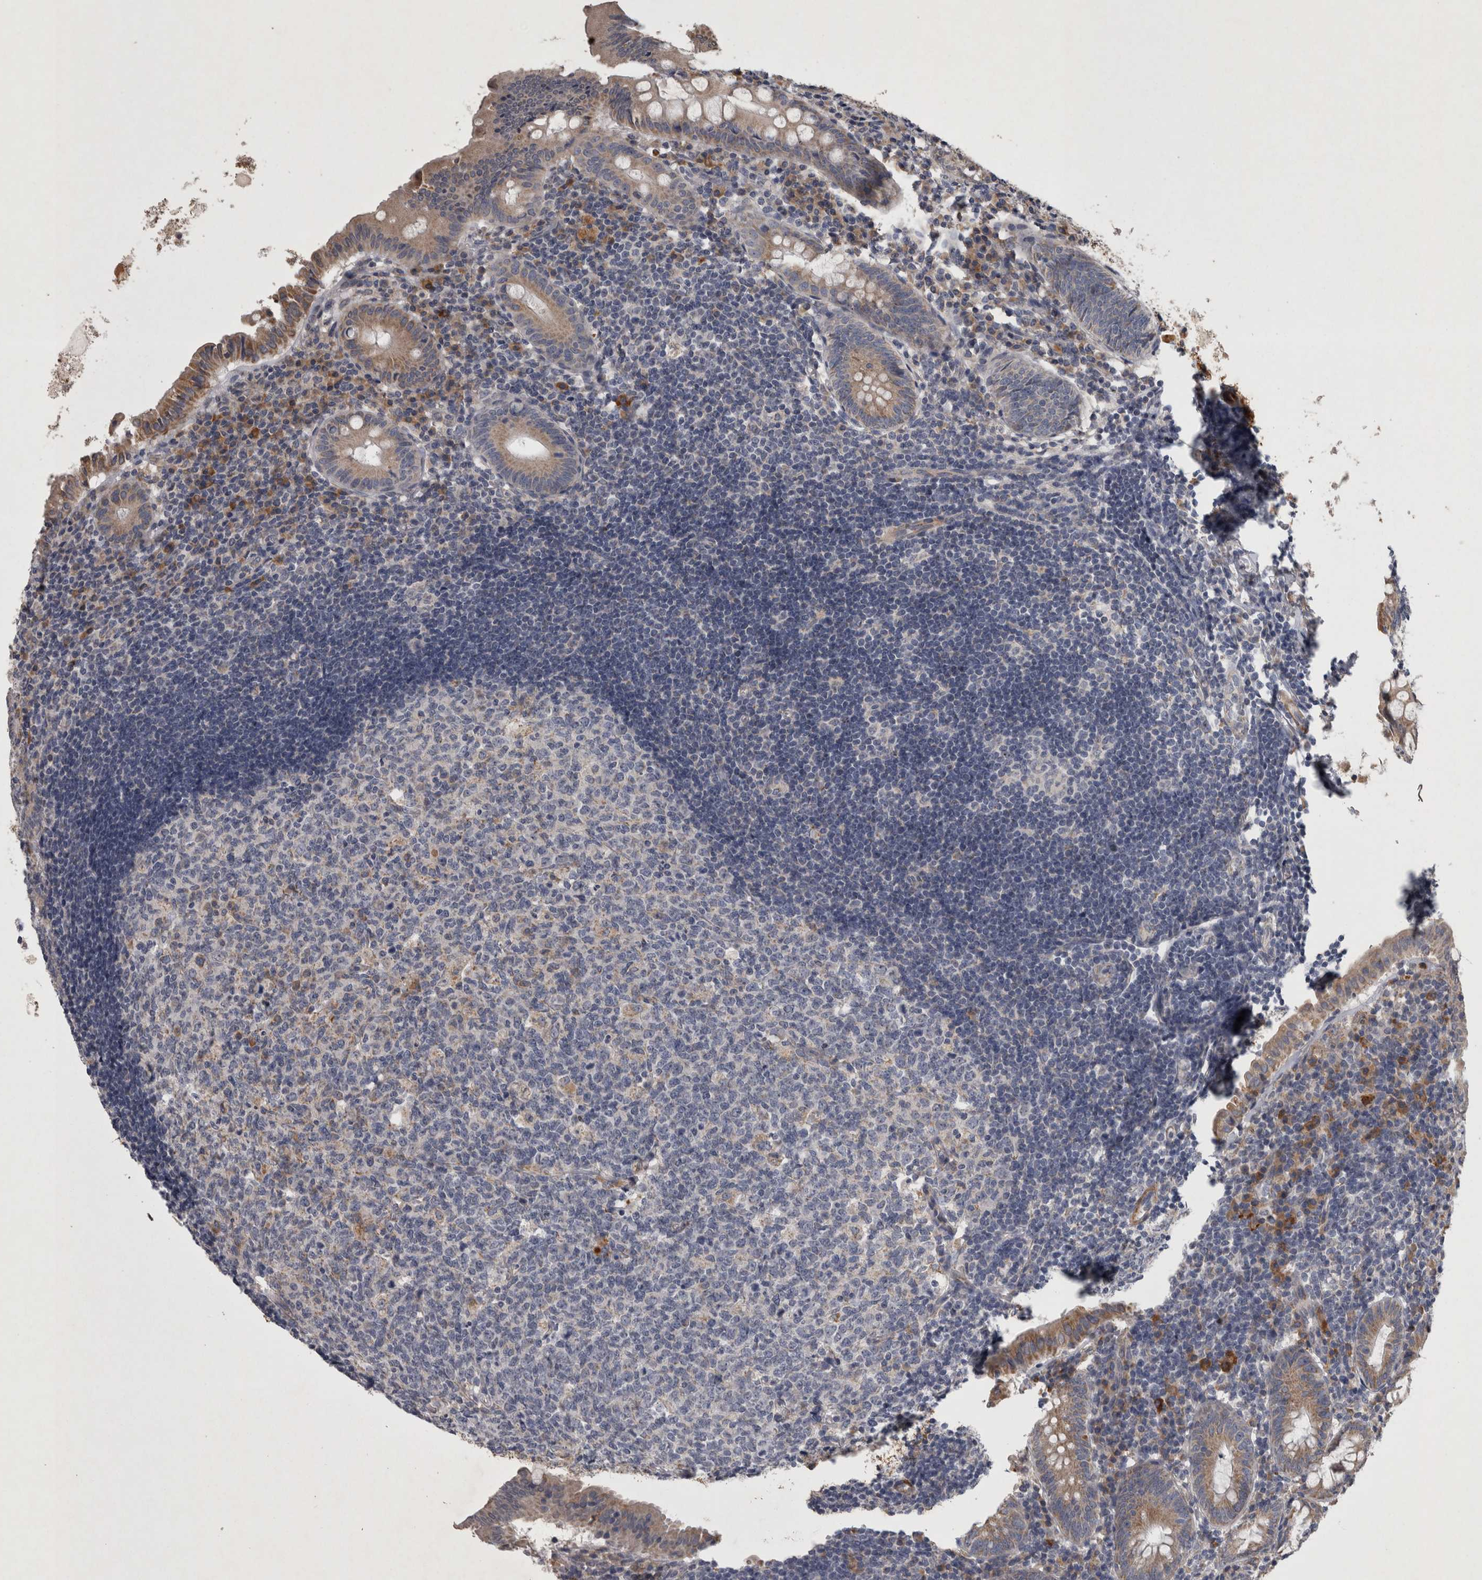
{"staining": {"intensity": "moderate", "quantity": ">75%", "location": "cytoplasmic/membranous"}, "tissue": "appendix", "cell_type": "Glandular cells", "image_type": "normal", "snomed": [{"axis": "morphology", "description": "Normal tissue, NOS"}, {"axis": "topography", "description": "Appendix"}], "caption": "Immunohistochemistry (DAB (3,3'-diaminobenzidine)) staining of normal appendix exhibits moderate cytoplasmic/membranous protein staining in approximately >75% of glandular cells.", "gene": "DBT", "patient": {"sex": "female", "age": 54}}